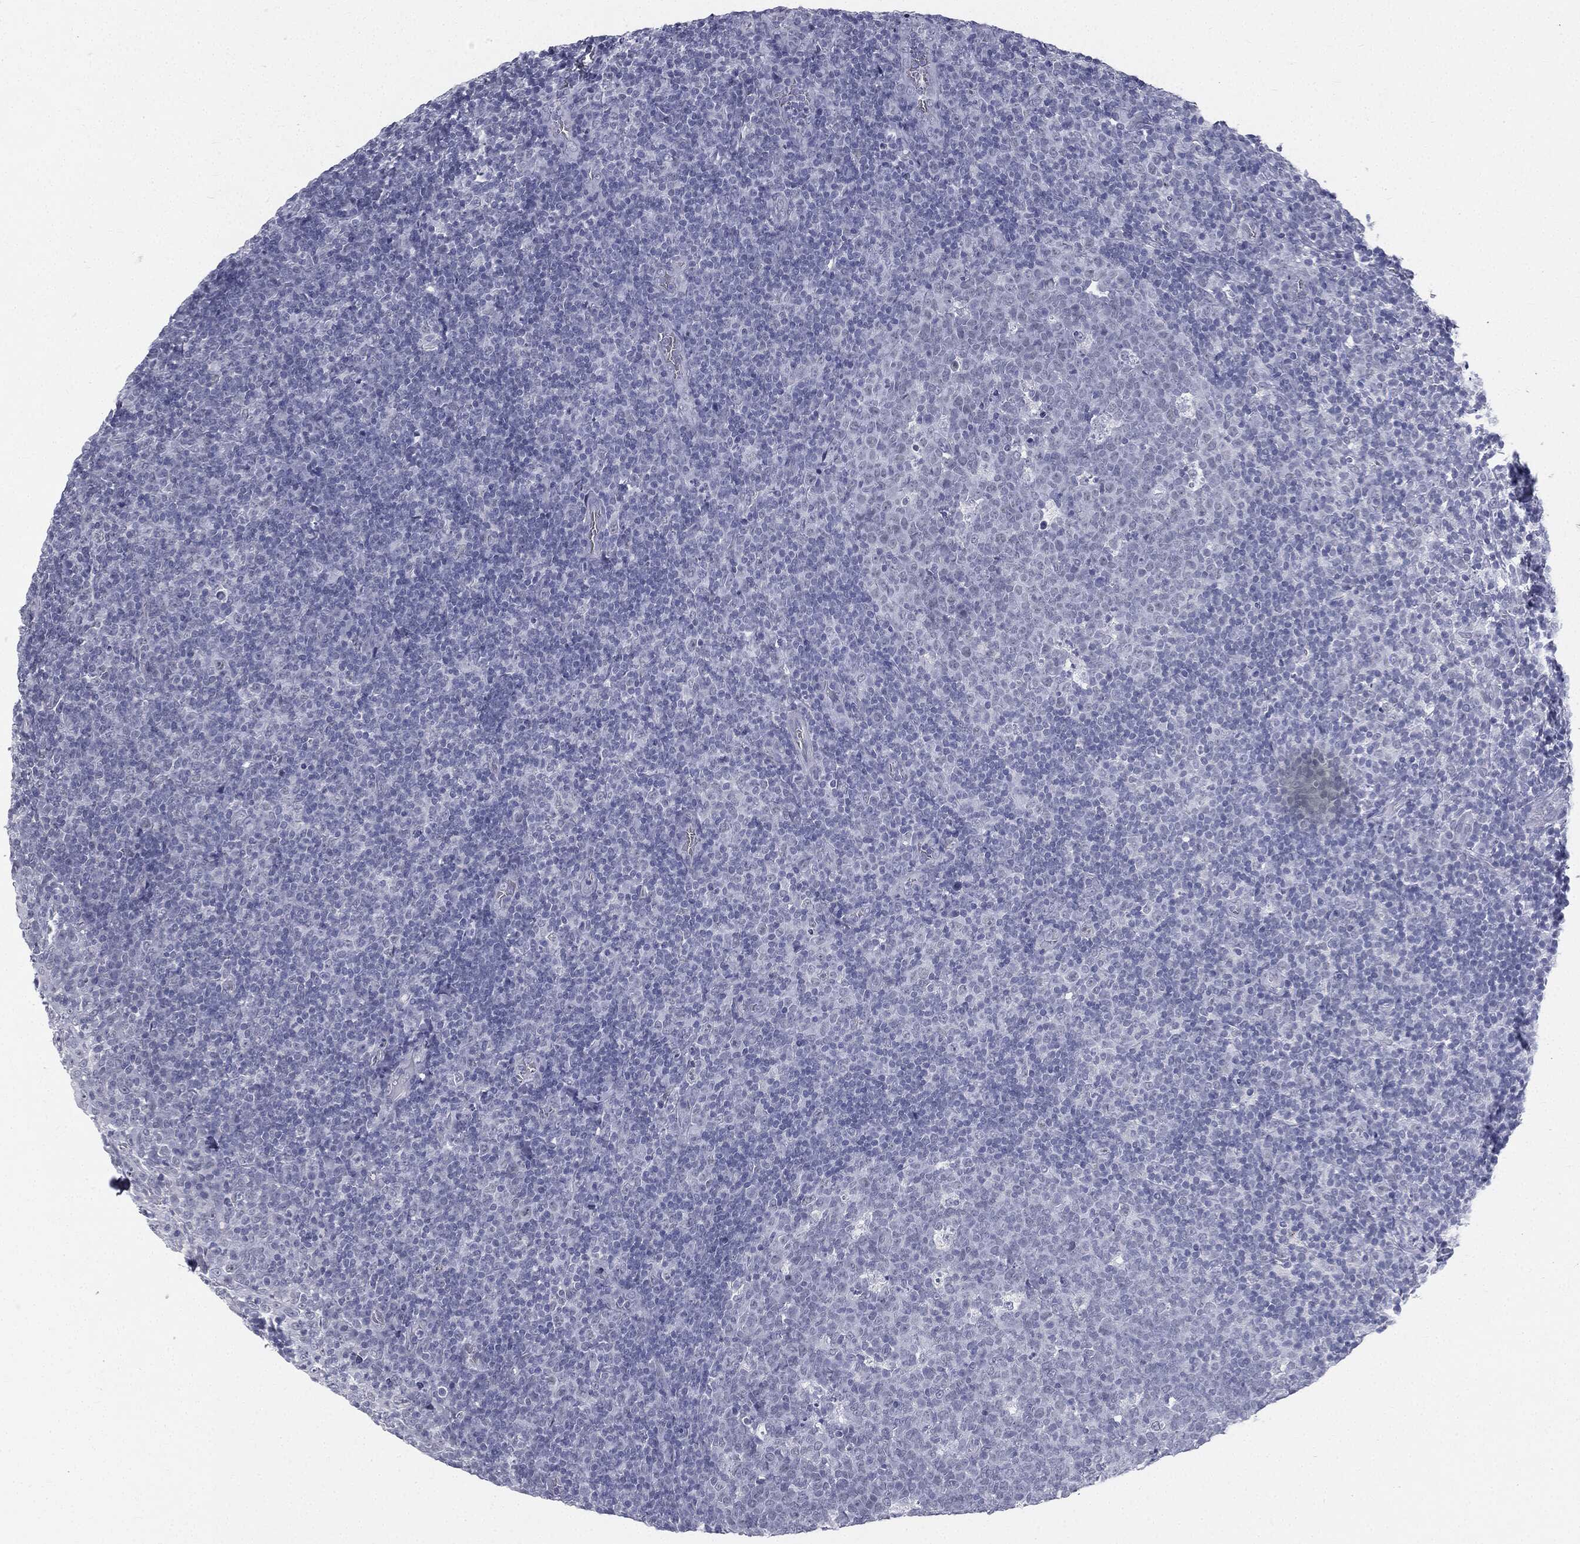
{"staining": {"intensity": "negative", "quantity": "none", "location": "none"}, "tissue": "tonsil", "cell_type": "Germinal center cells", "image_type": "normal", "snomed": [{"axis": "morphology", "description": "Normal tissue, NOS"}, {"axis": "topography", "description": "Tonsil"}], "caption": "Immunohistochemistry (IHC) histopathology image of unremarkable tonsil: human tonsil stained with DAB reveals no significant protein positivity in germinal center cells. (DAB immunohistochemistry (IHC) with hematoxylin counter stain).", "gene": "MLLT10", "patient": {"sex": "female", "age": 5}}